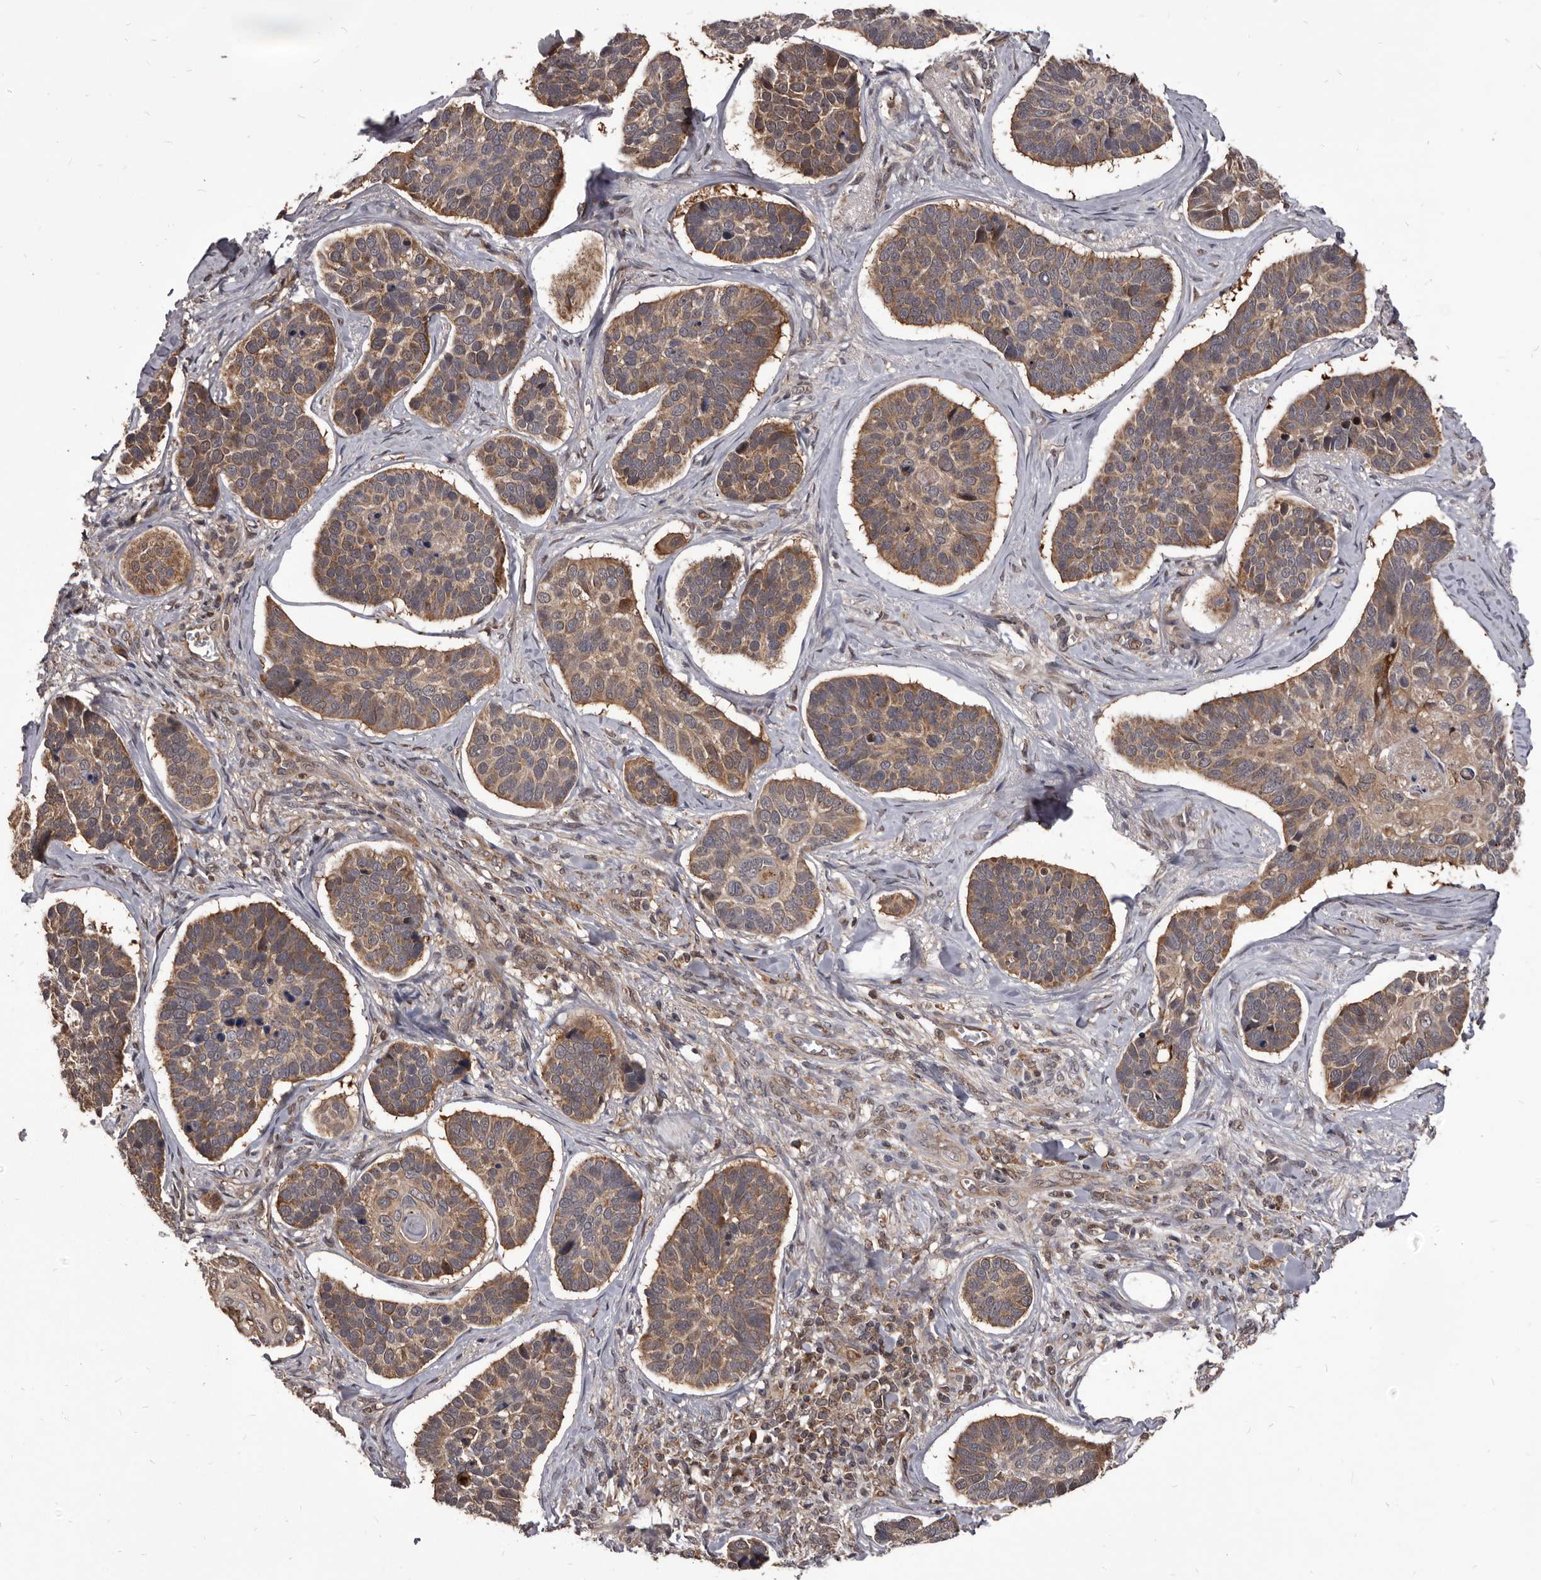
{"staining": {"intensity": "moderate", "quantity": ">75%", "location": "cytoplasmic/membranous"}, "tissue": "skin cancer", "cell_type": "Tumor cells", "image_type": "cancer", "snomed": [{"axis": "morphology", "description": "Basal cell carcinoma"}, {"axis": "topography", "description": "Skin"}], "caption": "Immunohistochemical staining of human skin basal cell carcinoma displays medium levels of moderate cytoplasmic/membranous protein positivity in approximately >75% of tumor cells.", "gene": "MAP3K14", "patient": {"sex": "male", "age": 62}}